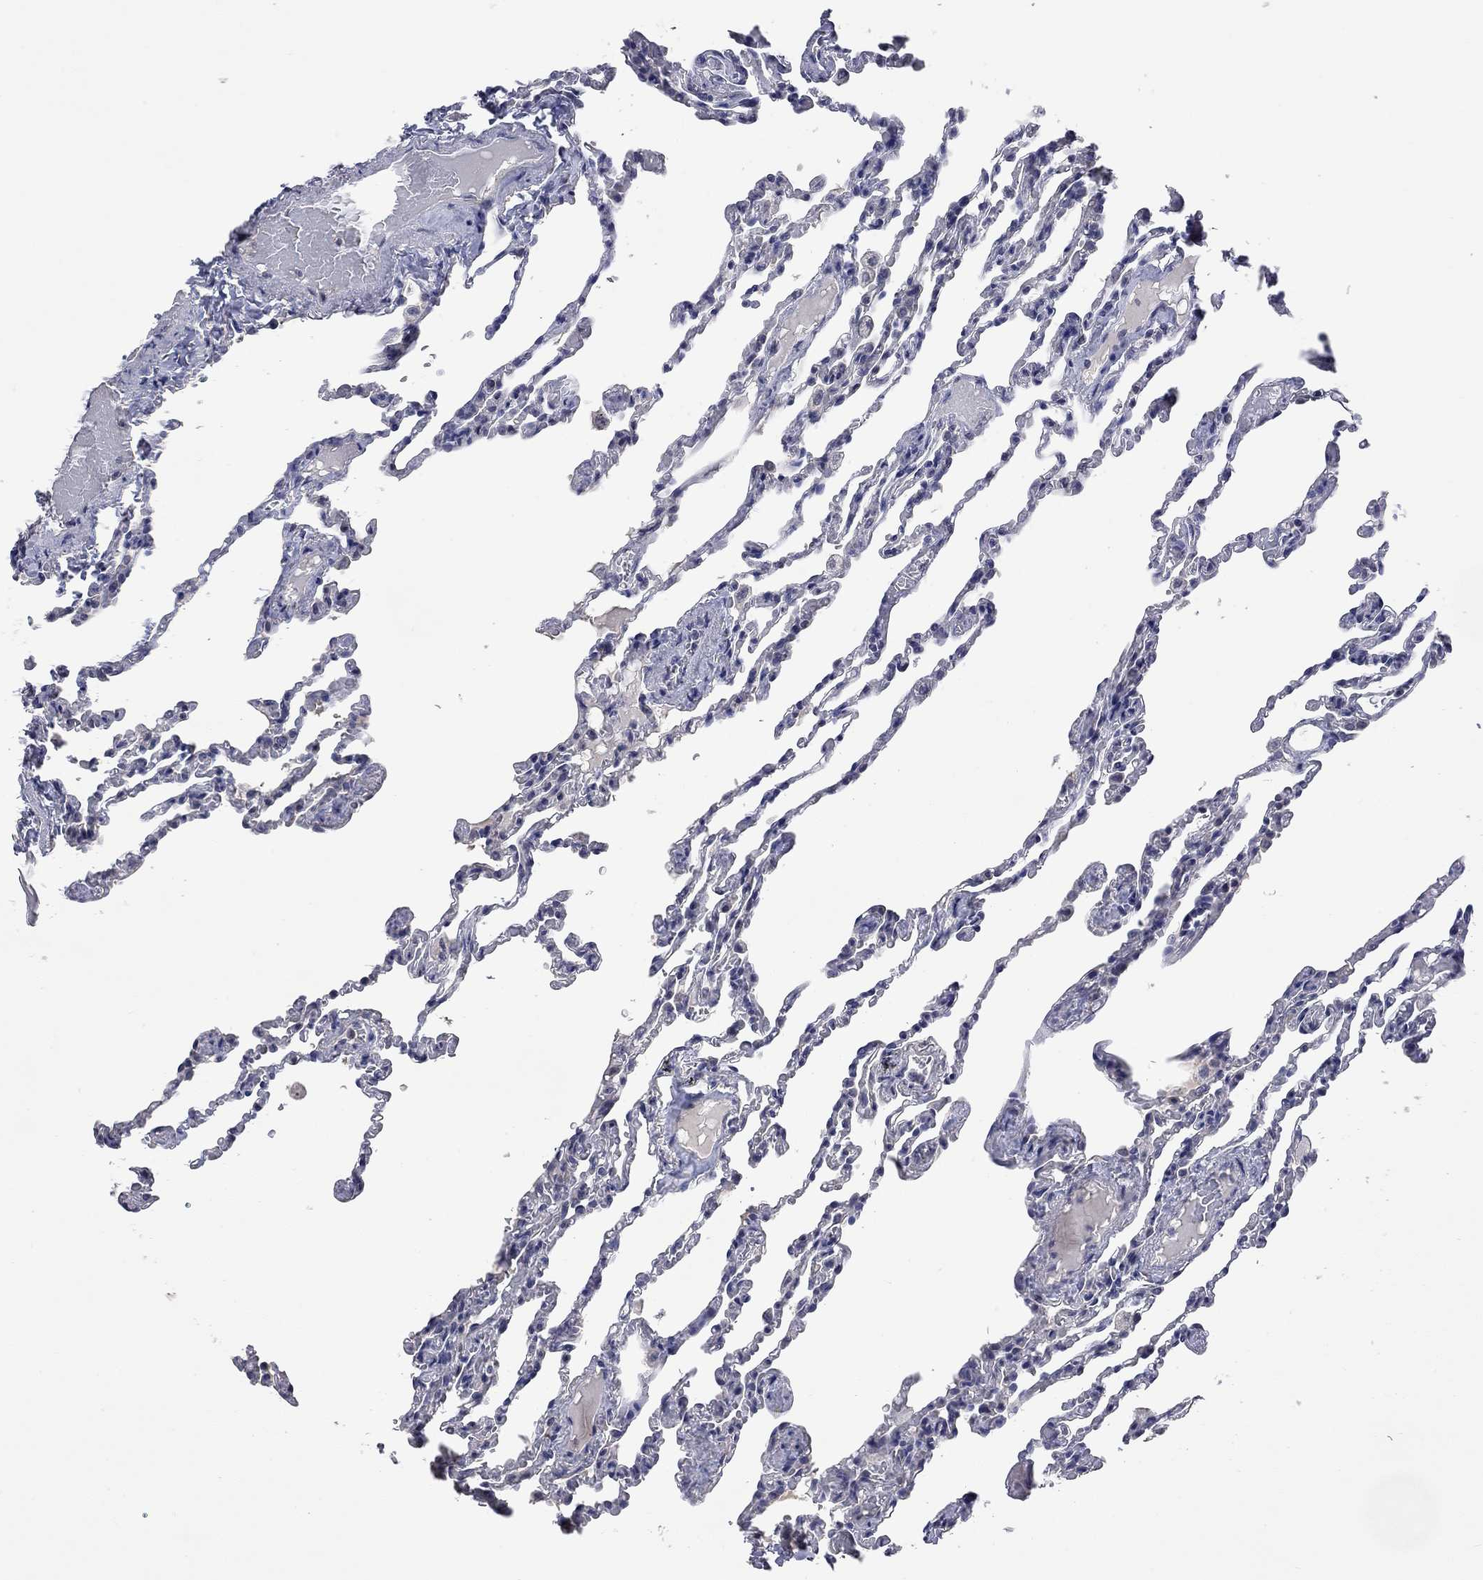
{"staining": {"intensity": "negative", "quantity": "none", "location": "none"}, "tissue": "lung", "cell_type": "Alveolar cells", "image_type": "normal", "snomed": [{"axis": "morphology", "description": "Normal tissue, NOS"}, {"axis": "topography", "description": "Lung"}], "caption": "High power microscopy image of an immunohistochemistry (IHC) histopathology image of benign lung, revealing no significant staining in alveolar cells. The staining is performed using DAB brown chromogen with nuclei counter-stained in using hematoxylin.", "gene": "FABP12", "patient": {"sex": "female", "age": 43}}